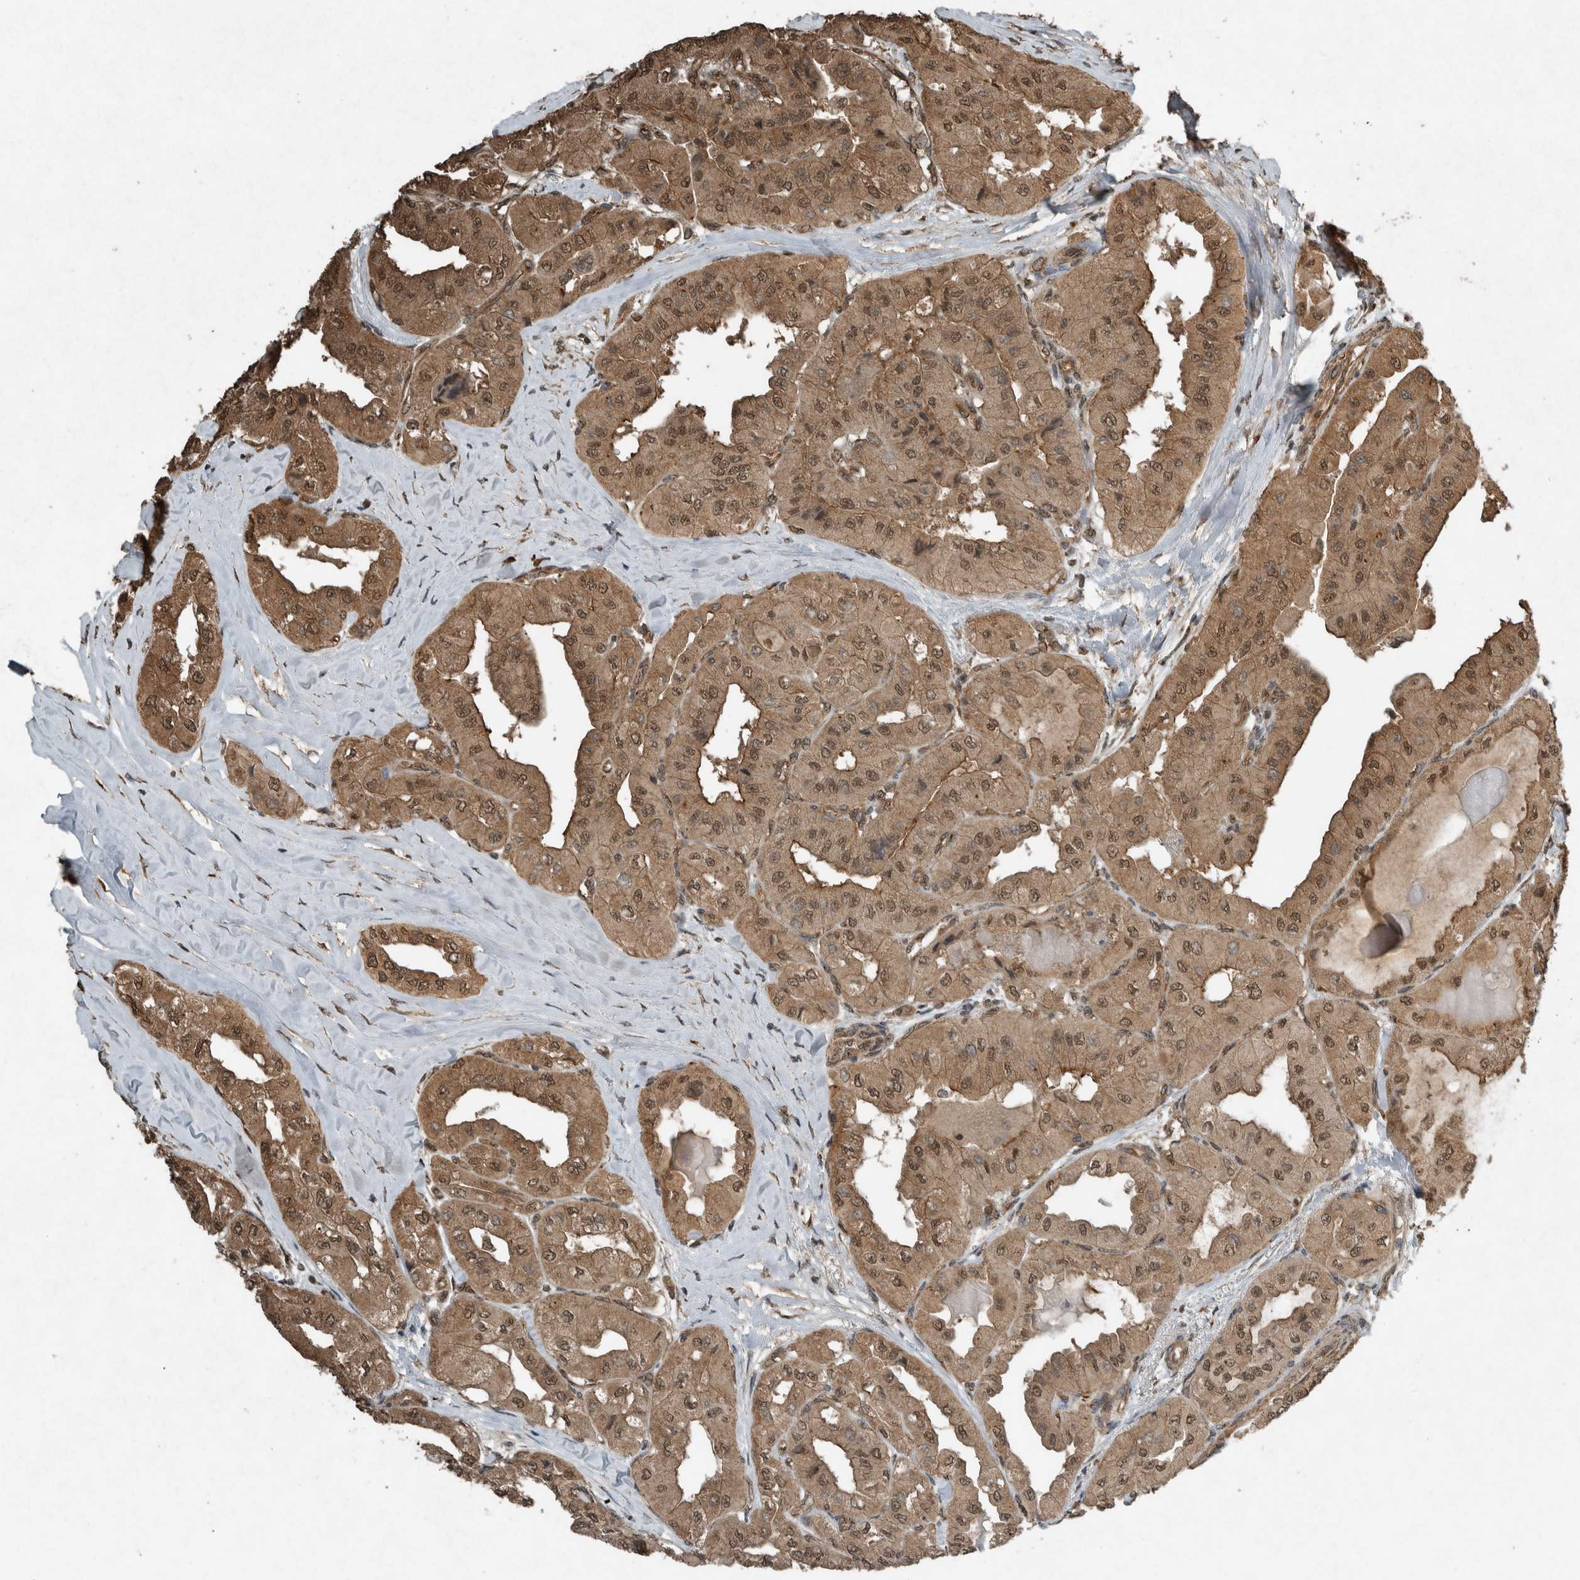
{"staining": {"intensity": "moderate", "quantity": ">75%", "location": "cytoplasmic/membranous,nuclear"}, "tissue": "thyroid cancer", "cell_type": "Tumor cells", "image_type": "cancer", "snomed": [{"axis": "morphology", "description": "Papillary adenocarcinoma, NOS"}, {"axis": "topography", "description": "Thyroid gland"}], "caption": "A histopathology image of human thyroid cancer (papillary adenocarcinoma) stained for a protein exhibits moderate cytoplasmic/membranous and nuclear brown staining in tumor cells. The staining was performed using DAB (3,3'-diaminobenzidine), with brown indicating positive protein expression. Nuclei are stained blue with hematoxylin.", "gene": "ARHGEF12", "patient": {"sex": "female", "age": 59}}